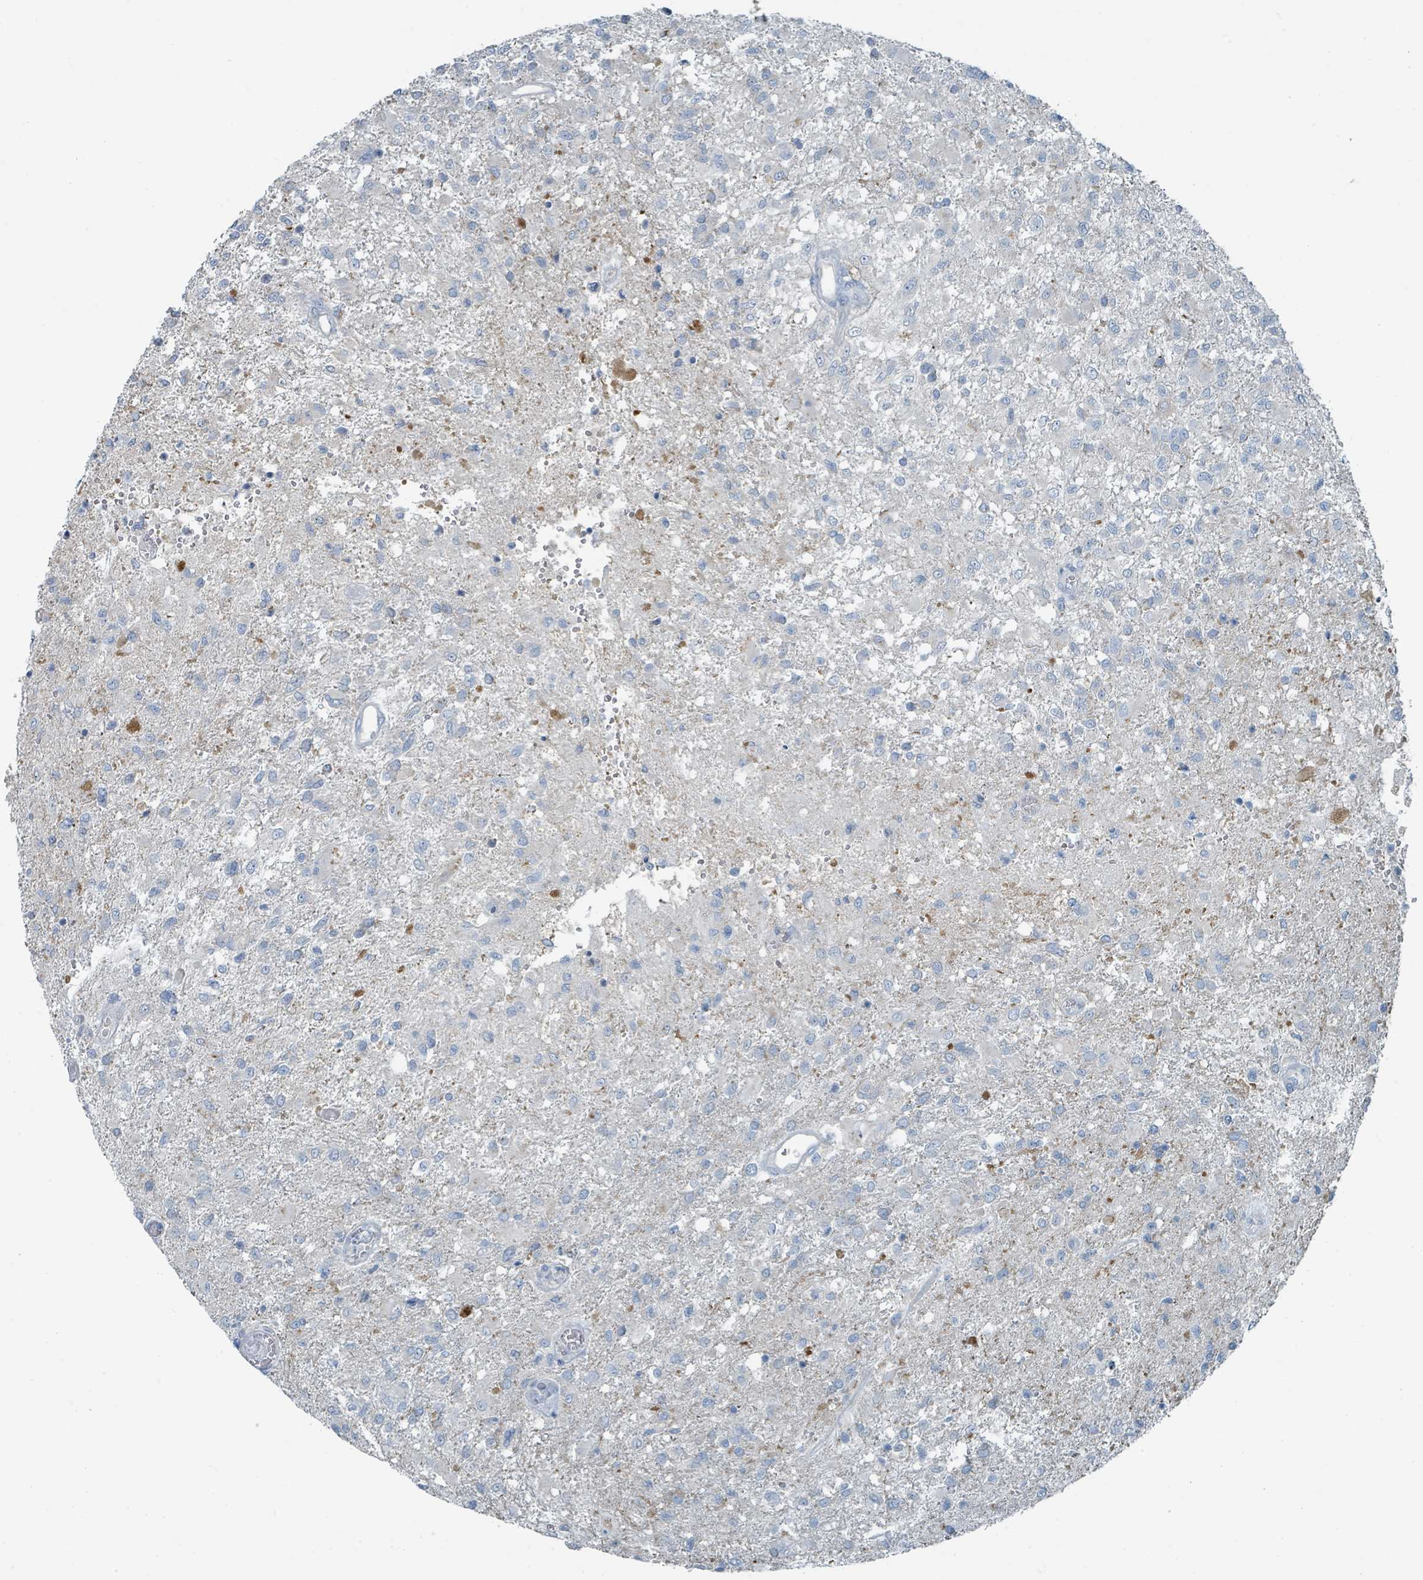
{"staining": {"intensity": "negative", "quantity": "none", "location": "none"}, "tissue": "glioma", "cell_type": "Tumor cells", "image_type": "cancer", "snomed": [{"axis": "morphology", "description": "Glioma, malignant, High grade"}, {"axis": "topography", "description": "Brain"}], "caption": "Immunohistochemistry (IHC) image of neoplastic tissue: glioma stained with DAB displays no significant protein expression in tumor cells.", "gene": "RASA4", "patient": {"sex": "female", "age": 74}}